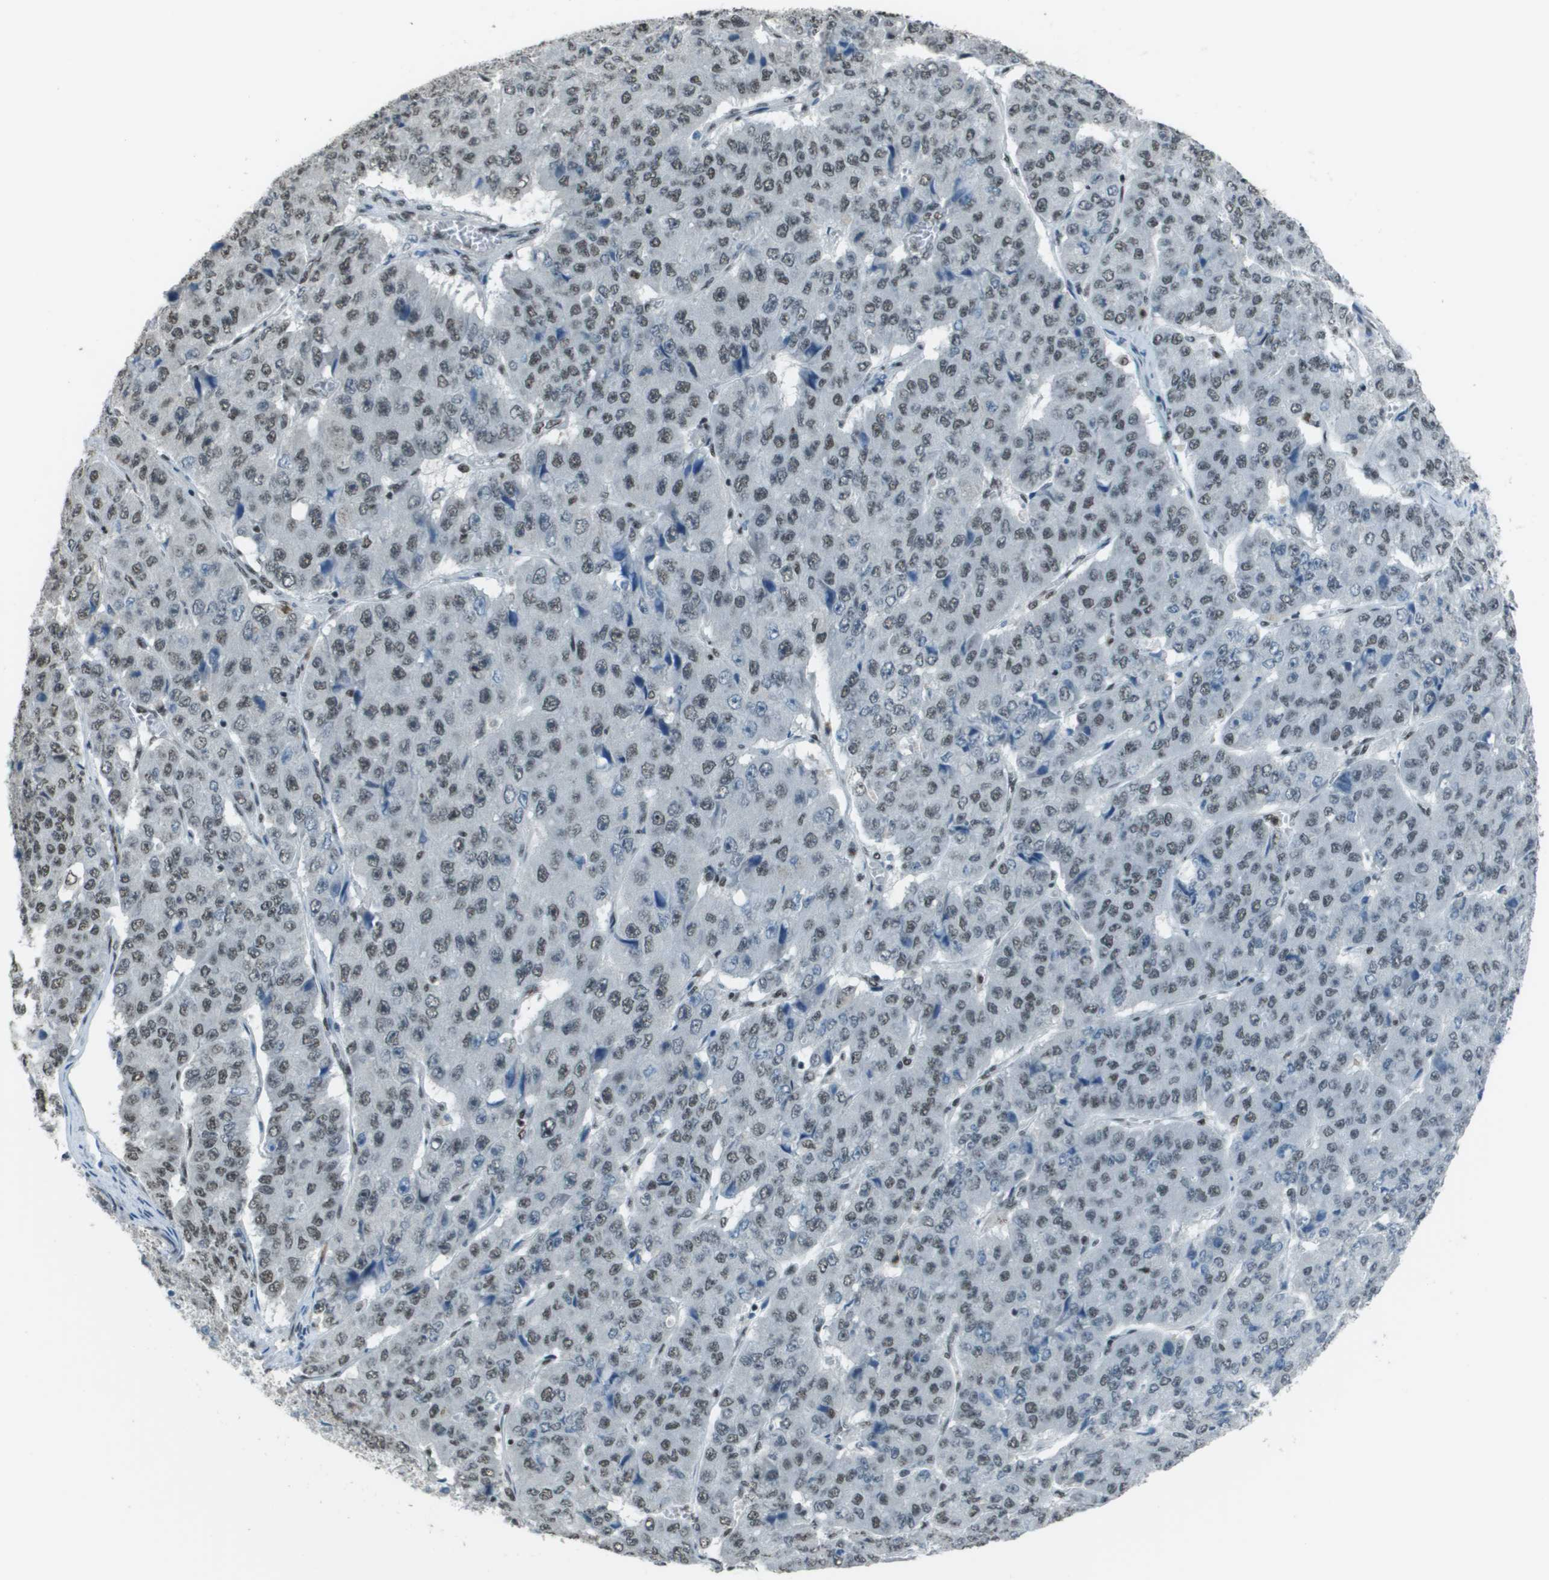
{"staining": {"intensity": "weak", "quantity": "25%-75%", "location": "nuclear"}, "tissue": "pancreatic cancer", "cell_type": "Tumor cells", "image_type": "cancer", "snomed": [{"axis": "morphology", "description": "Adenocarcinoma, NOS"}, {"axis": "topography", "description": "Pancreas"}], "caption": "High-magnification brightfield microscopy of adenocarcinoma (pancreatic) stained with DAB (brown) and counterstained with hematoxylin (blue). tumor cells exhibit weak nuclear expression is seen in about25%-75% of cells.", "gene": "DEPDC1", "patient": {"sex": "male", "age": 50}}